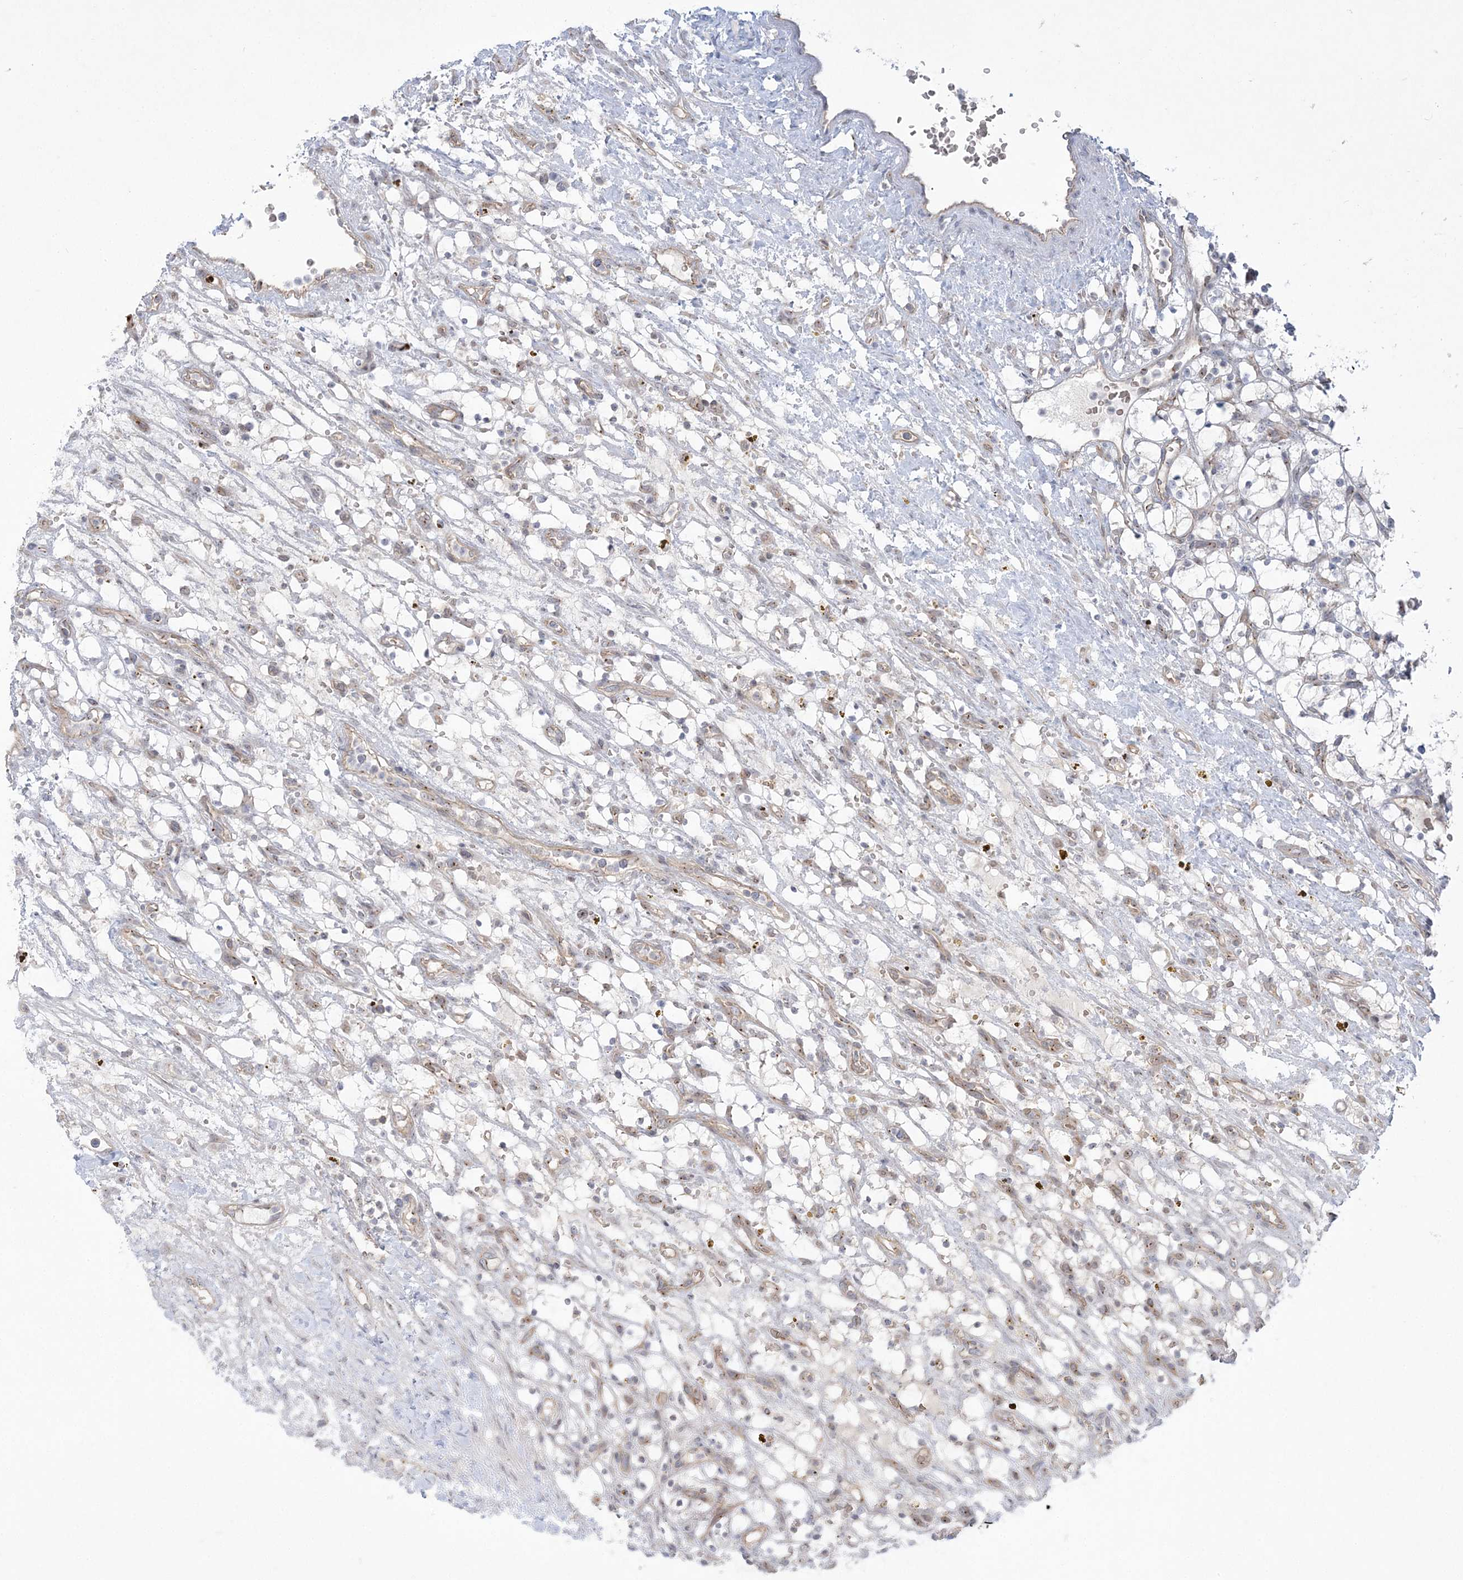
{"staining": {"intensity": "negative", "quantity": "none", "location": "none"}, "tissue": "renal cancer", "cell_type": "Tumor cells", "image_type": "cancer", "snomed": [{"axis": "morphology", "description": "Adenocarcinoma, NOS"}, {"axis": "topography", "description": "Kidney"}], "caption": "High magnification brightfield microscopy of renal cancer stained with DAB (brown) and counterstained with hematoxylin (blue): tumor cells show no significant expression.", "gene": "ADAMTS12", "patient": {"sex": "female", "age": 69}}